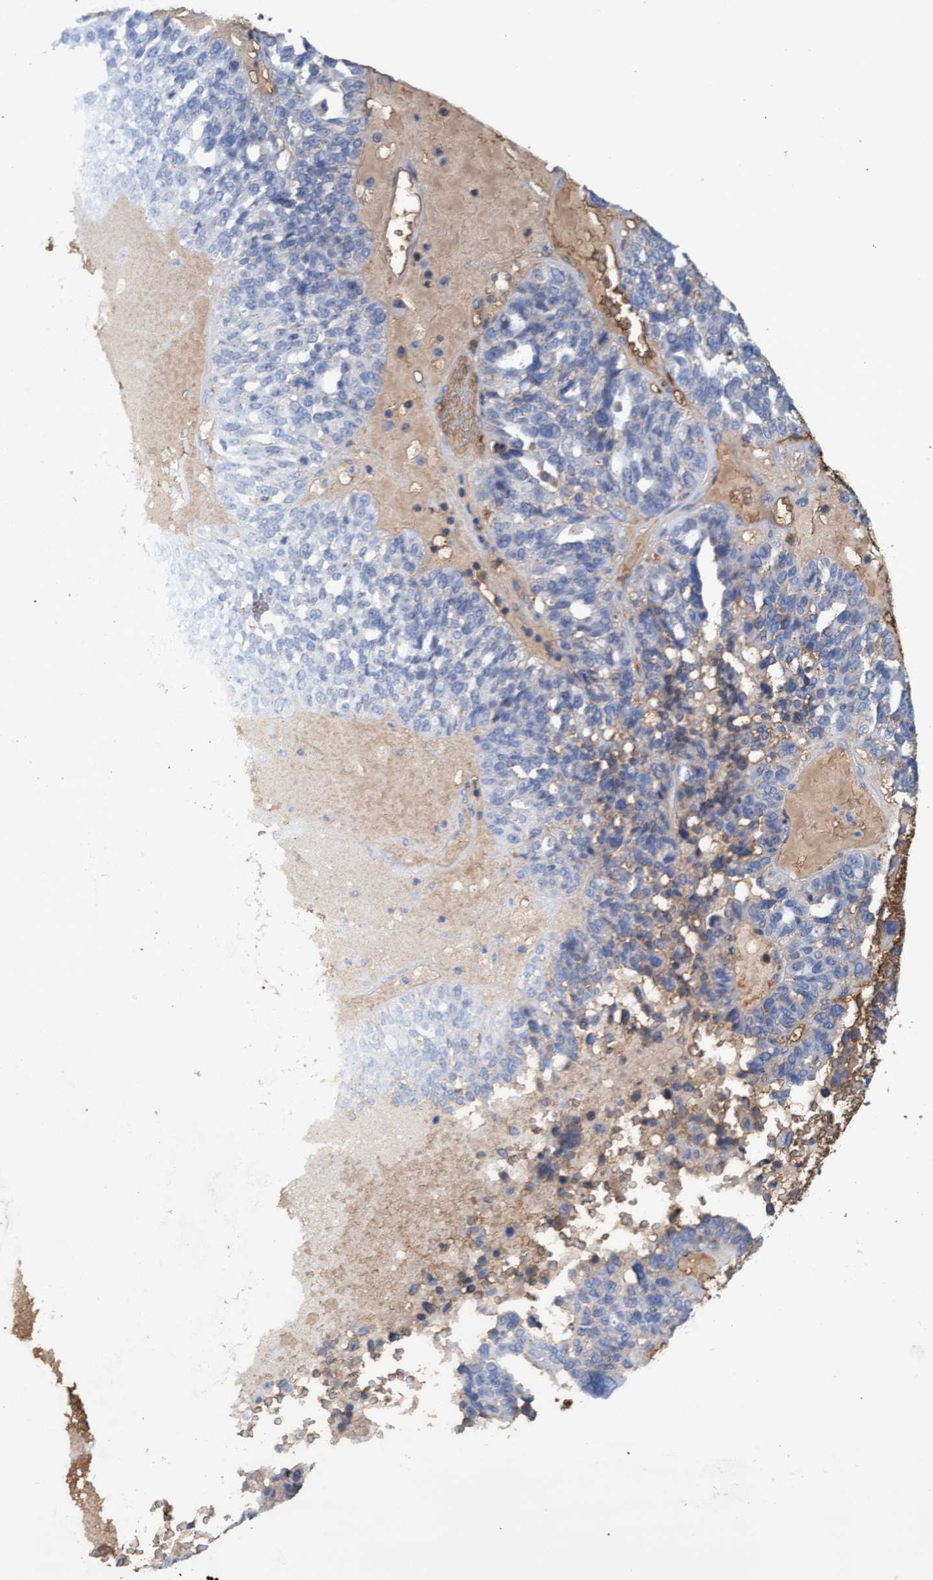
{"staining": {"intensity": "weak", "quantity": "<25%", "location": "cytoplasmic/membranous"}, "tissue": "ovarian cancer", "cell_type": "Tumor cells", "image_type": "cancer", "snomed": [{"axis": "morphology", "description": "Cystadenocarcinoma, serous, NOS"}, {"axis": "topography", "description": "Ovary"}], "caption": "This is an IHC micrograph of ovarian cancer (serous cystadenocarcinoma). There is no expression in tumor cells.", "gene": "GPR39", "patient": {"sex": "female", "age": 59}}